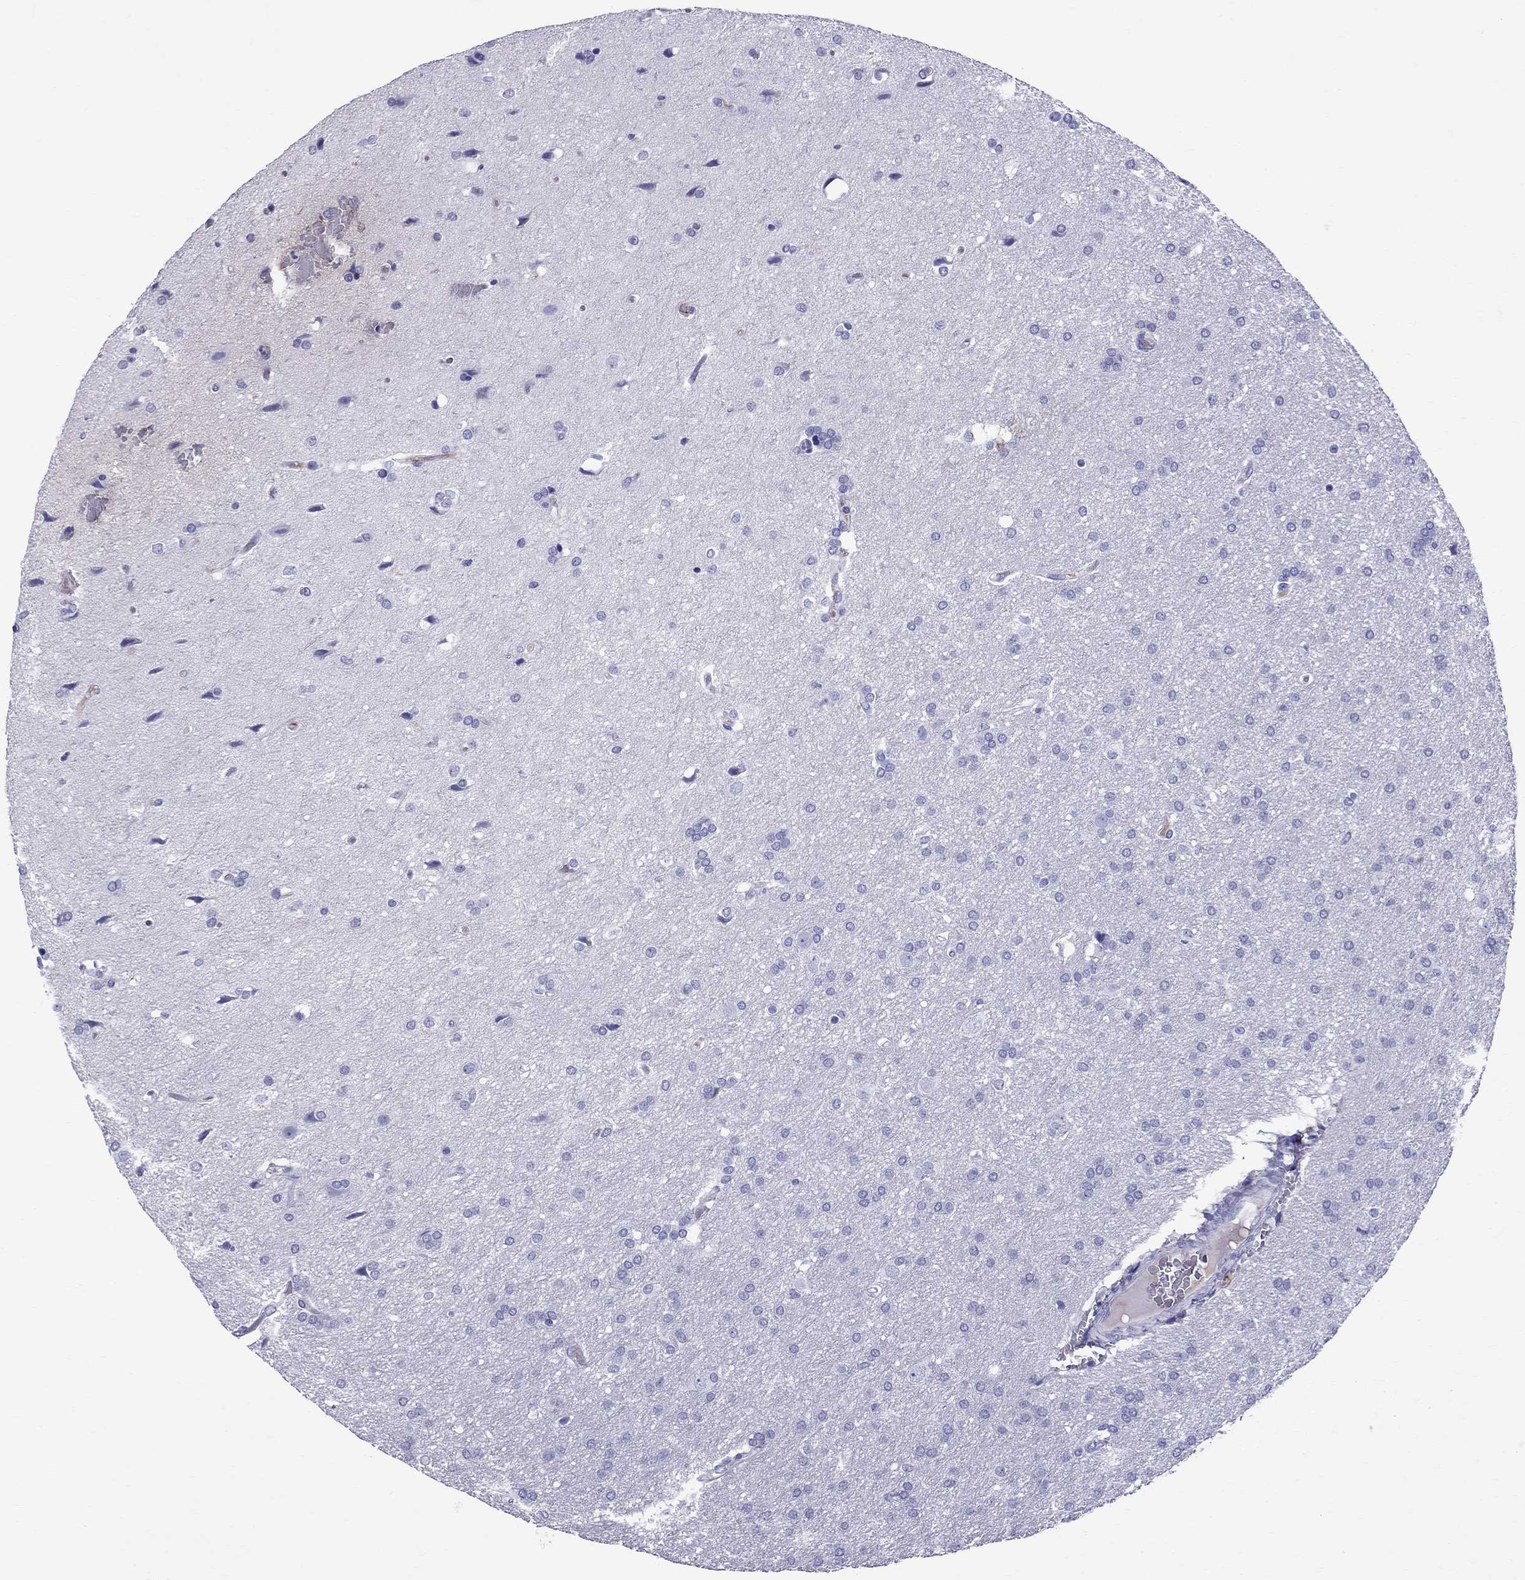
{"staining": {"intensity": "negative", "quantity": "none", "location": "none"}, "tissue": "glioma", "cell_type": "Tumor cells", "image_type": "cancer", "snomed": [{"axis": "morphology", "description": "Glioma, malignant, Low grade"}, {"axis": "topography", "description": "Brain"}], "caption": "There is no significant positivity in tumor cells of glioma. (Stains: DAB immunohistochemistry with hematoxylin counter stain, Microscopy: brightfield microscopy at high magnification).", "gene": "SCART1", "patient": {"sex": "female", "age": 32}}